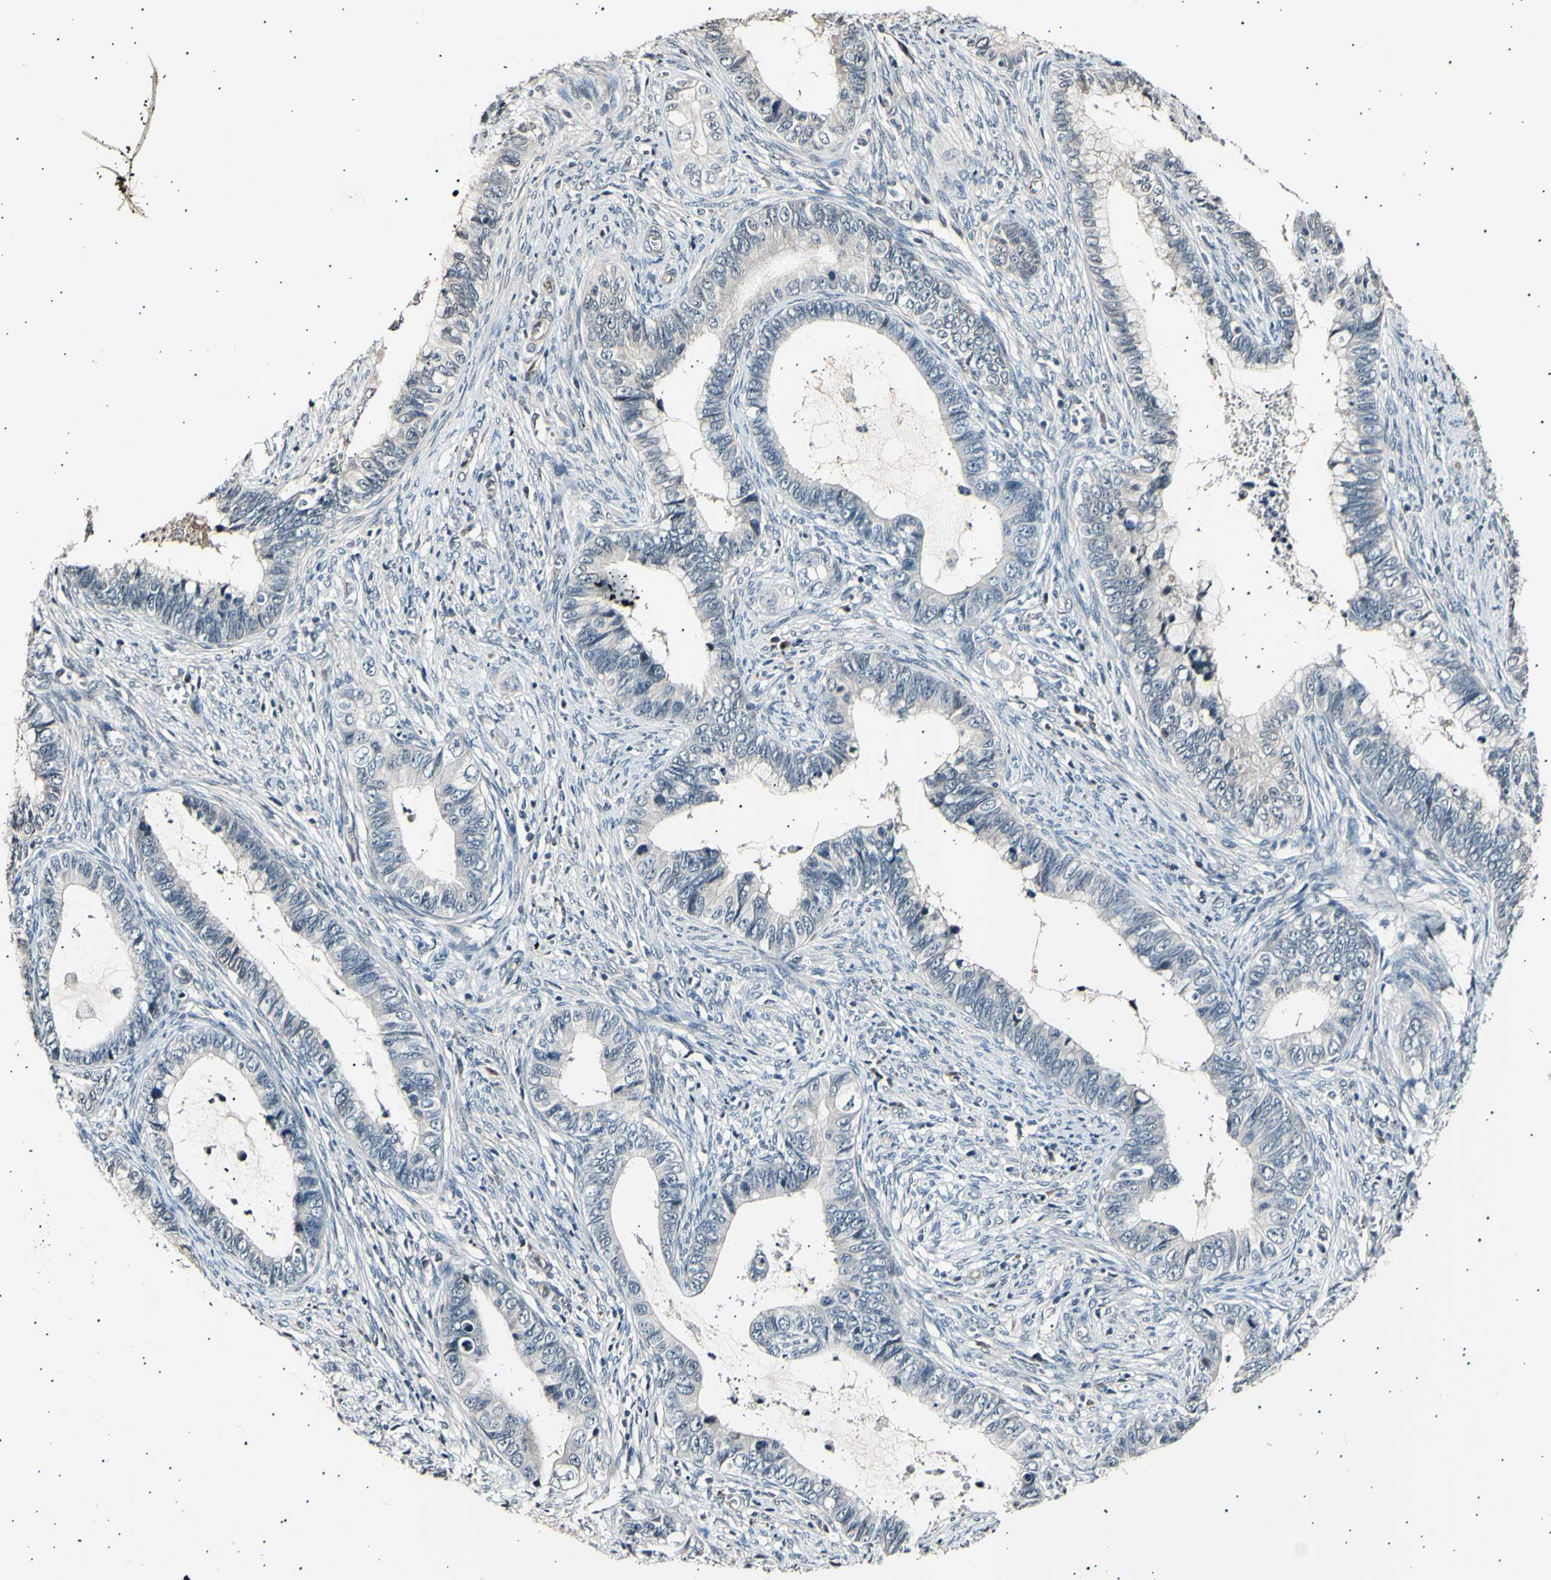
{"staining": {"intensity": "negative", "quantity": "none", "location": "none"}, "tissue": "cervical cancer", "cell_type": "Tumor cells", "image_type": "cancer", "snomed": [{"axis": "morphology", "description": "Adenocarcinoma, NOS"}, {"axis": "topography", "description": "Cervix"}], "caption": "An IHC photomicrograph of cervical cancer (adenocarcinoma) is shown. There is no staining in tumor cells of cervical cancer (adenocarcinoma). The staining was performed using DAB to visualize the protein expression in brown, while the nuclei were stained in blue with hematoxylin (Magnification: 20x).", "gene": "AK1", "patient": {"sex": "female", "age": 44}}